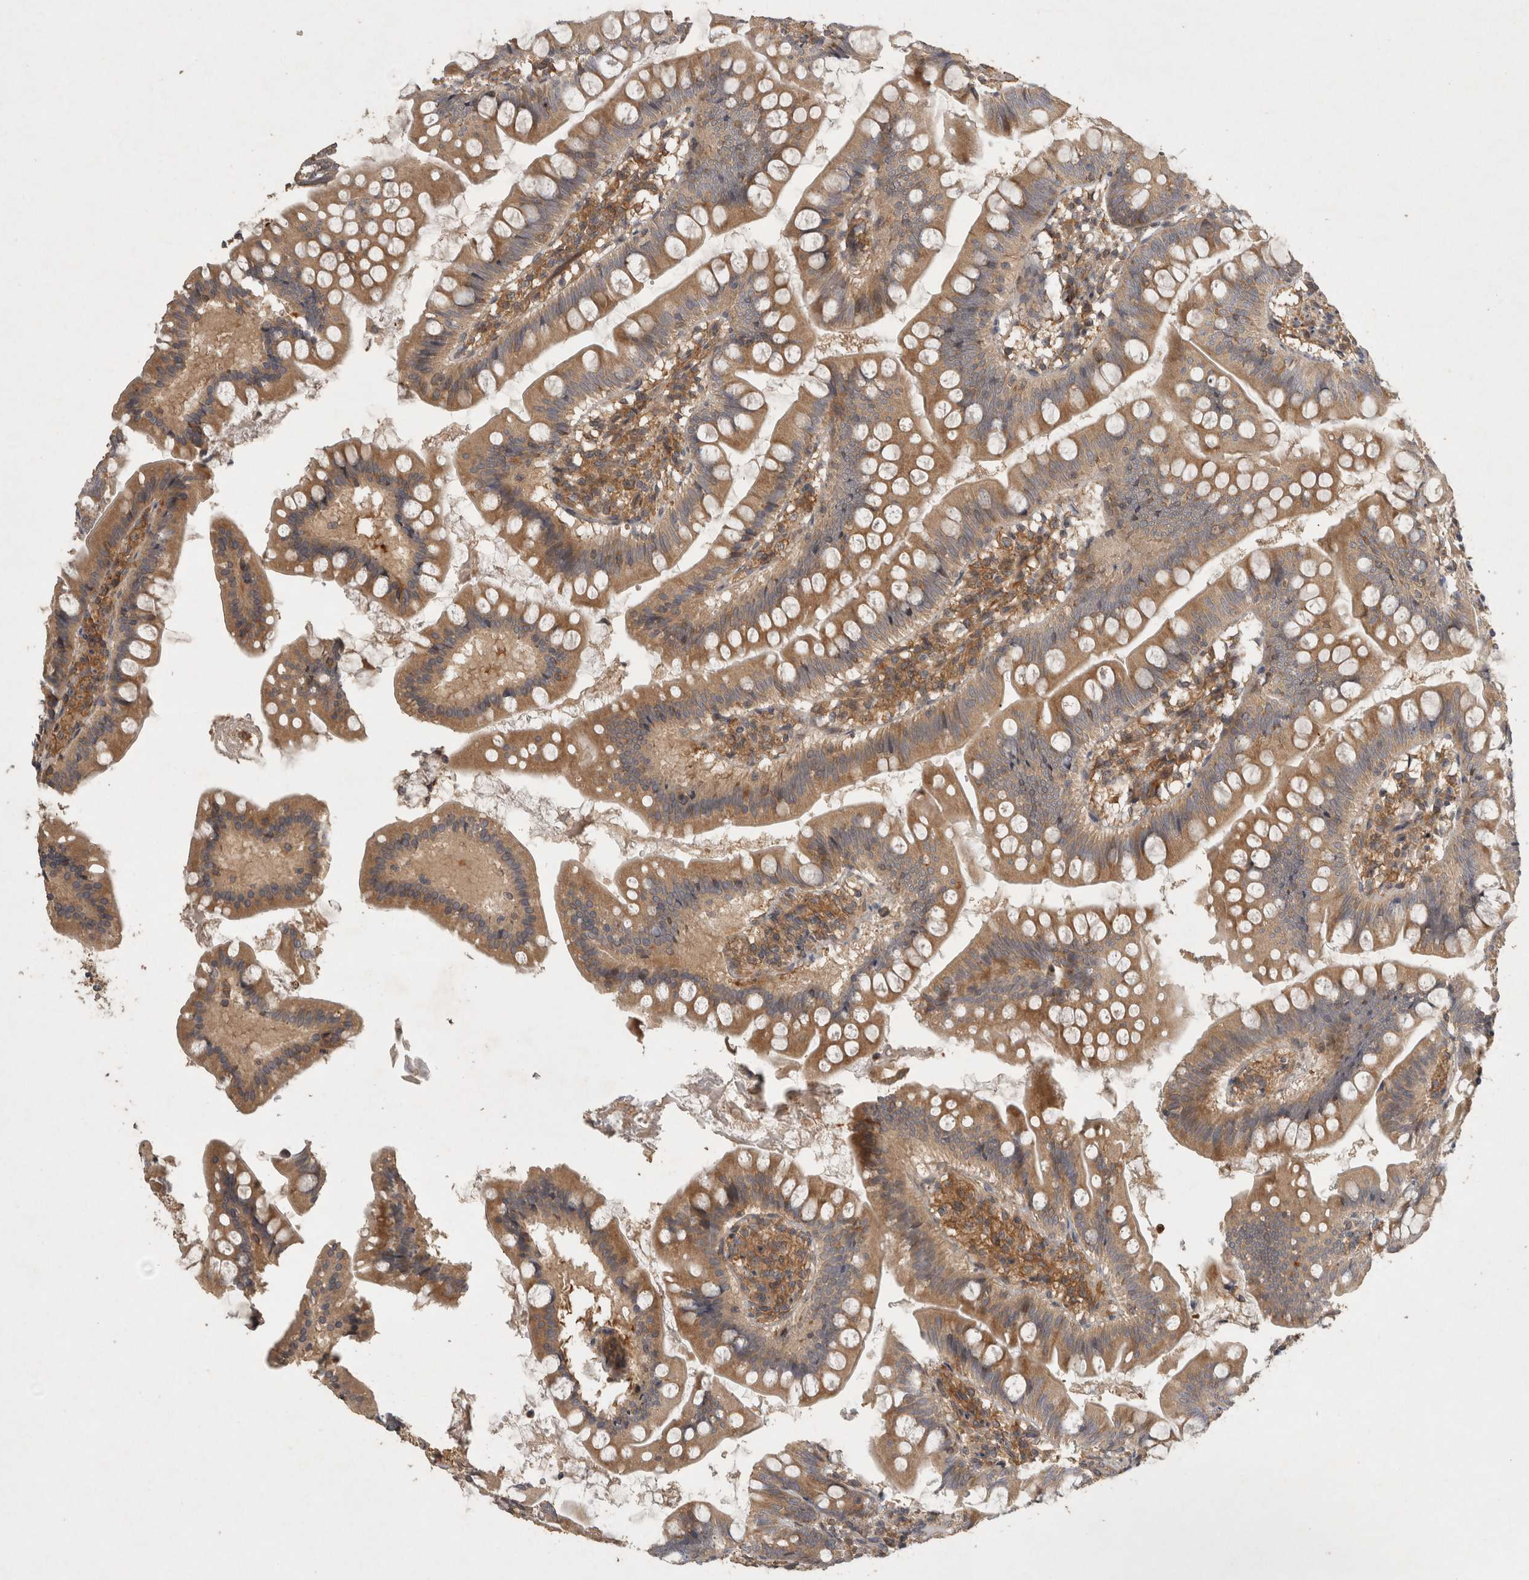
{"staining": {"intensity": "moderate", "quantity": ">75%", "location": "cytoplasmic/membranous"}, "tissue": "small intestine", "cell_type": "Glandular cells", "image_type": "normal", "snomed": [{"axis": "morphology", "description": "Normal tissue, NOS"}, {"axis": "topography", "description": "Small intestine"}], "caption": "A micrograph showing moderate cytoplasmic/membranous expression in approximately >75% of glandular cells in unremarkable small intestine, as visualized by brown immunohistochemical staining.", "gene": "VEPH1", "patient": {"sex": "male", "age": 7}}